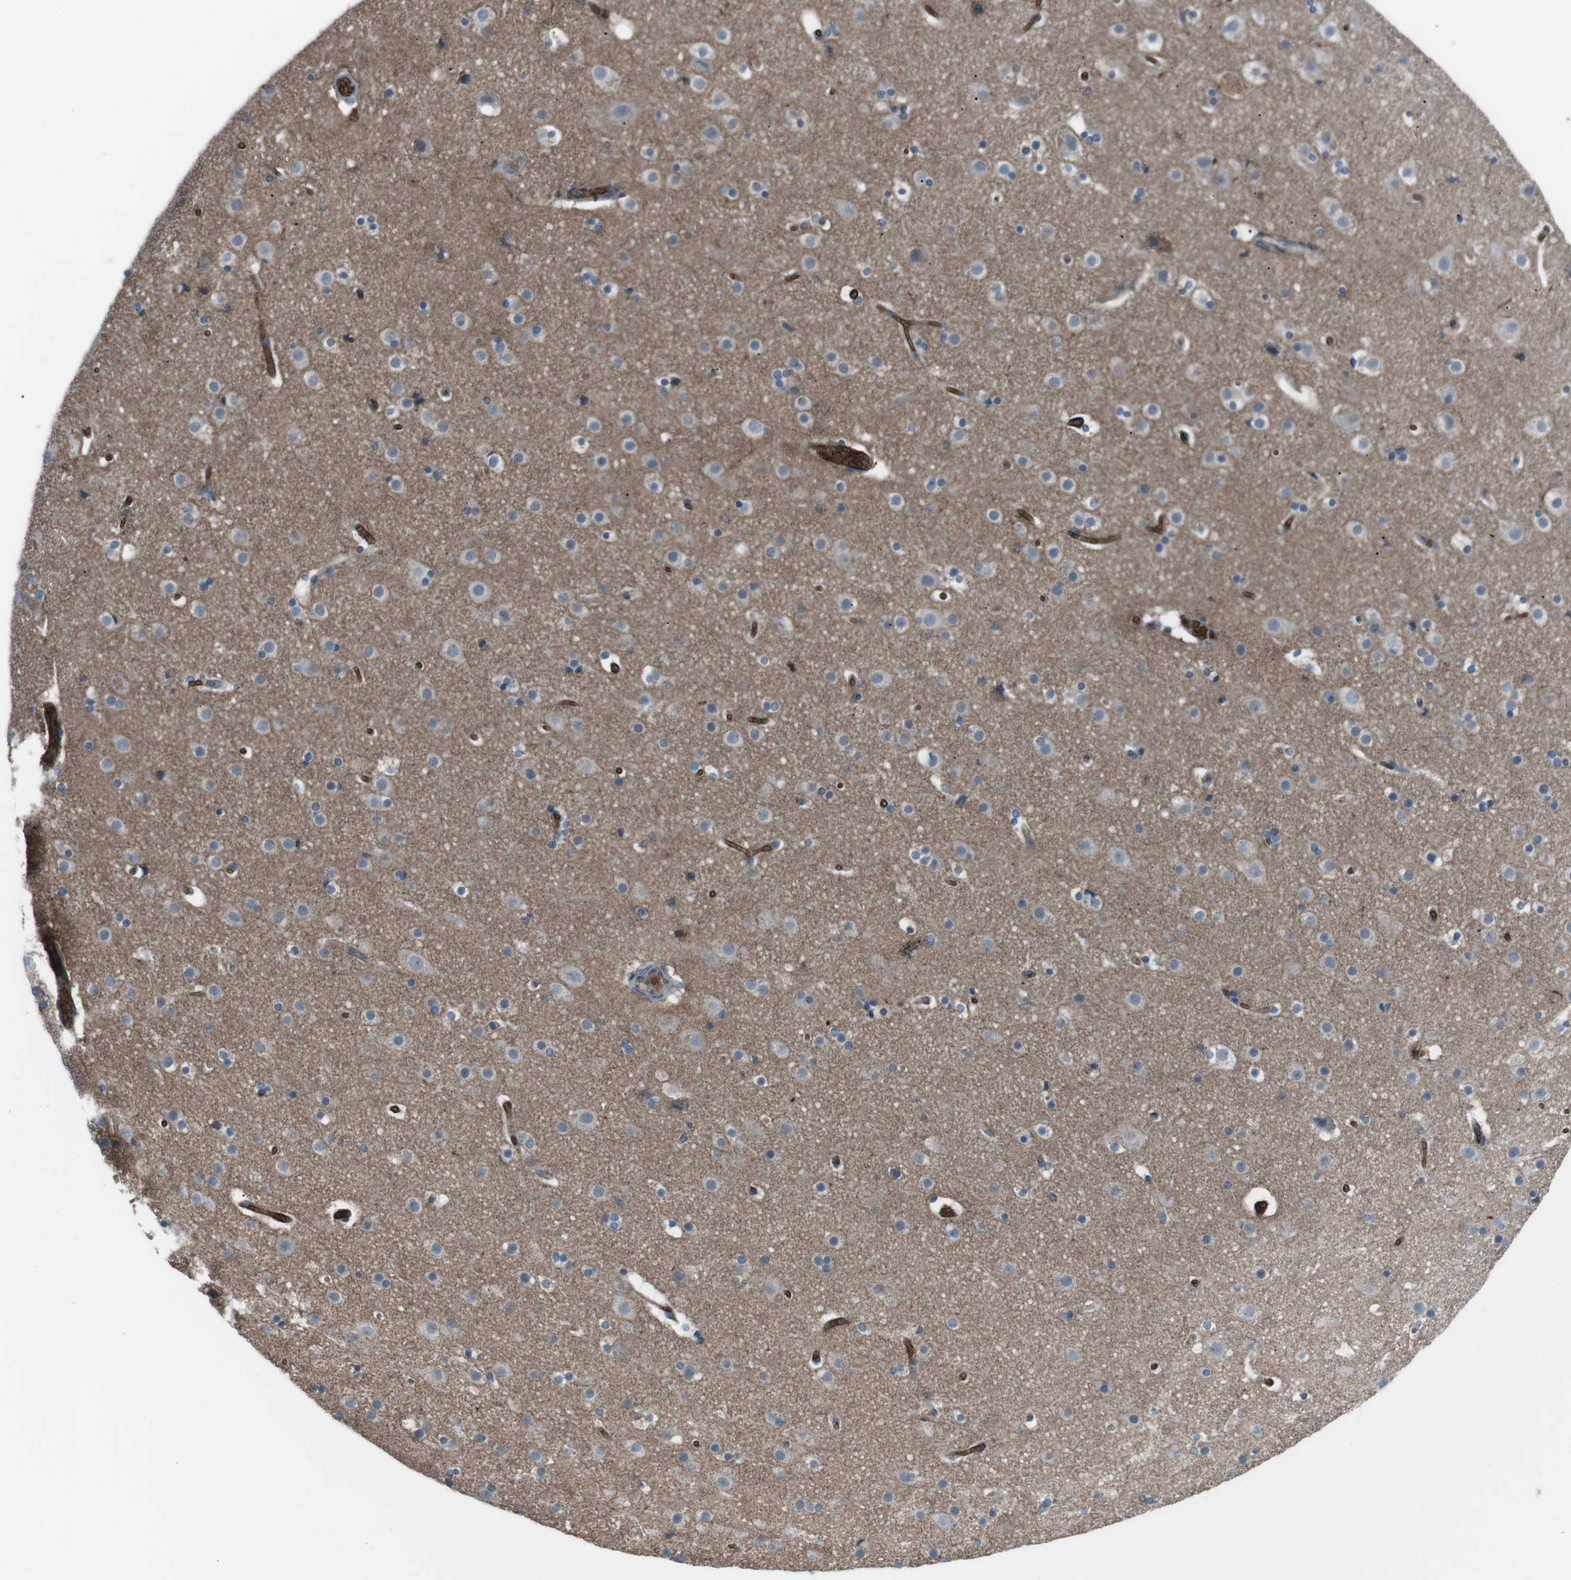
{"staining": {"intensity": "negative", "quantity": "none", "location": "none"}, "tissue": "cerebral cortex", "cell_type": "Endothelial cells", "image_type": "normal", "snomed": [{"axis": "morphology", "description": "Normal tissue, NOS"}, {"axis": "topography", "description": "Cerebral cortex"}], "caption": "Histopathology image shows no protein positivity in endothelial cells of unremarkable cerebral cortex. The staining is performed using DAB brown chromogen with nuclei counter-stained in using hematoxylin.", "gene": "SPTA1", "patient": {"sex": "male", "age": 57}}